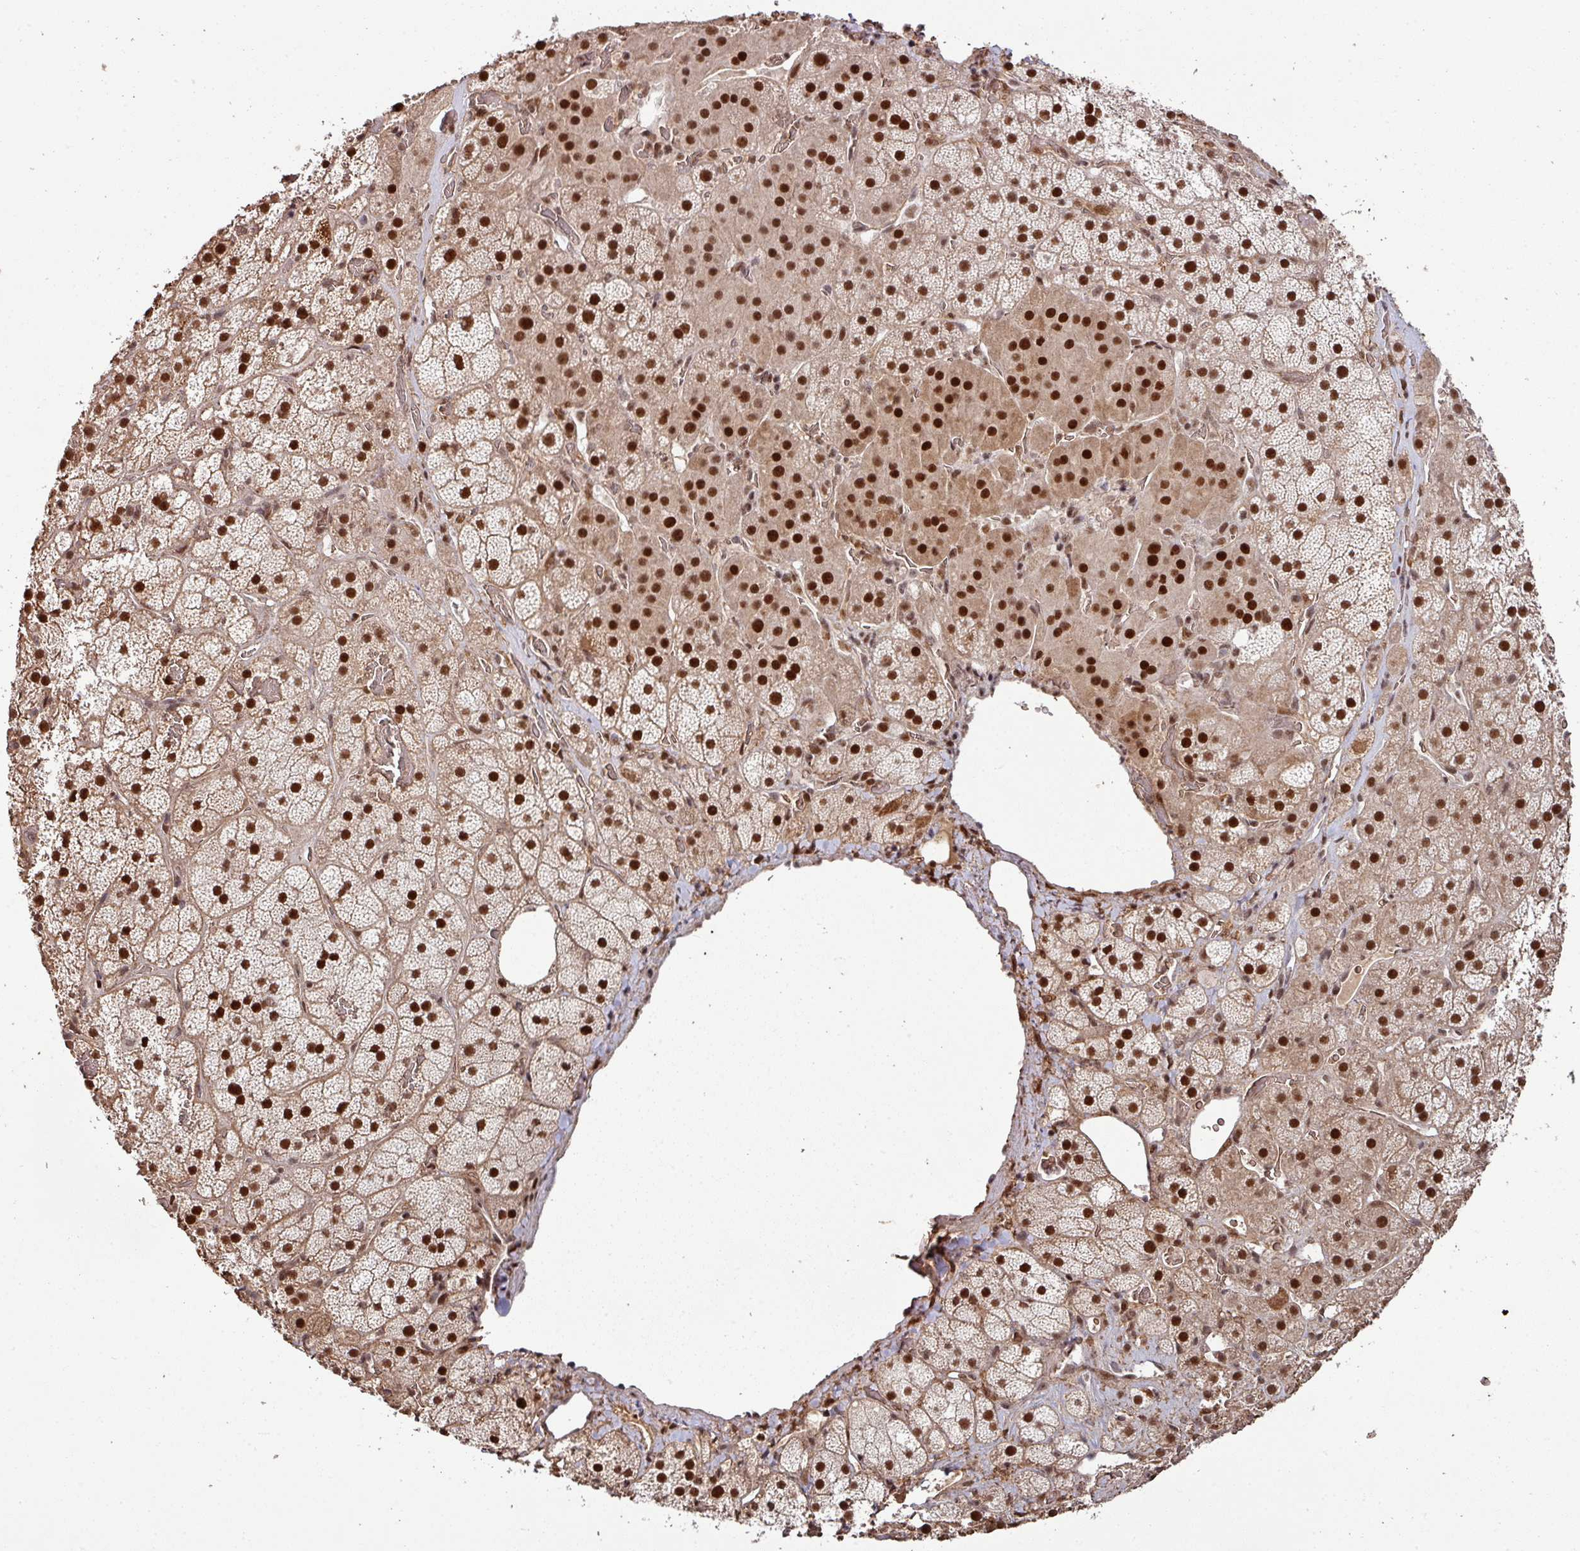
{"staining": {"intensity": "strong", "quantity": ">75%", "location": "nuclear"}, "tissue": "adrenal gland", "cell_type": "Glandular cells", "image_type": "normal", "snomed": [{"axis": "morphology", "description": "Normal tissue, NOS"}, {"axis": "topography", "description": "Adrenal gland"}], "caption": "The micrograph displays staining of normal adrenal gland, revealing strong nuclear protein expression (brown color) within glandular cells.", "gene": "PHF23", "patient": {"sex": "male", "age": 57}}